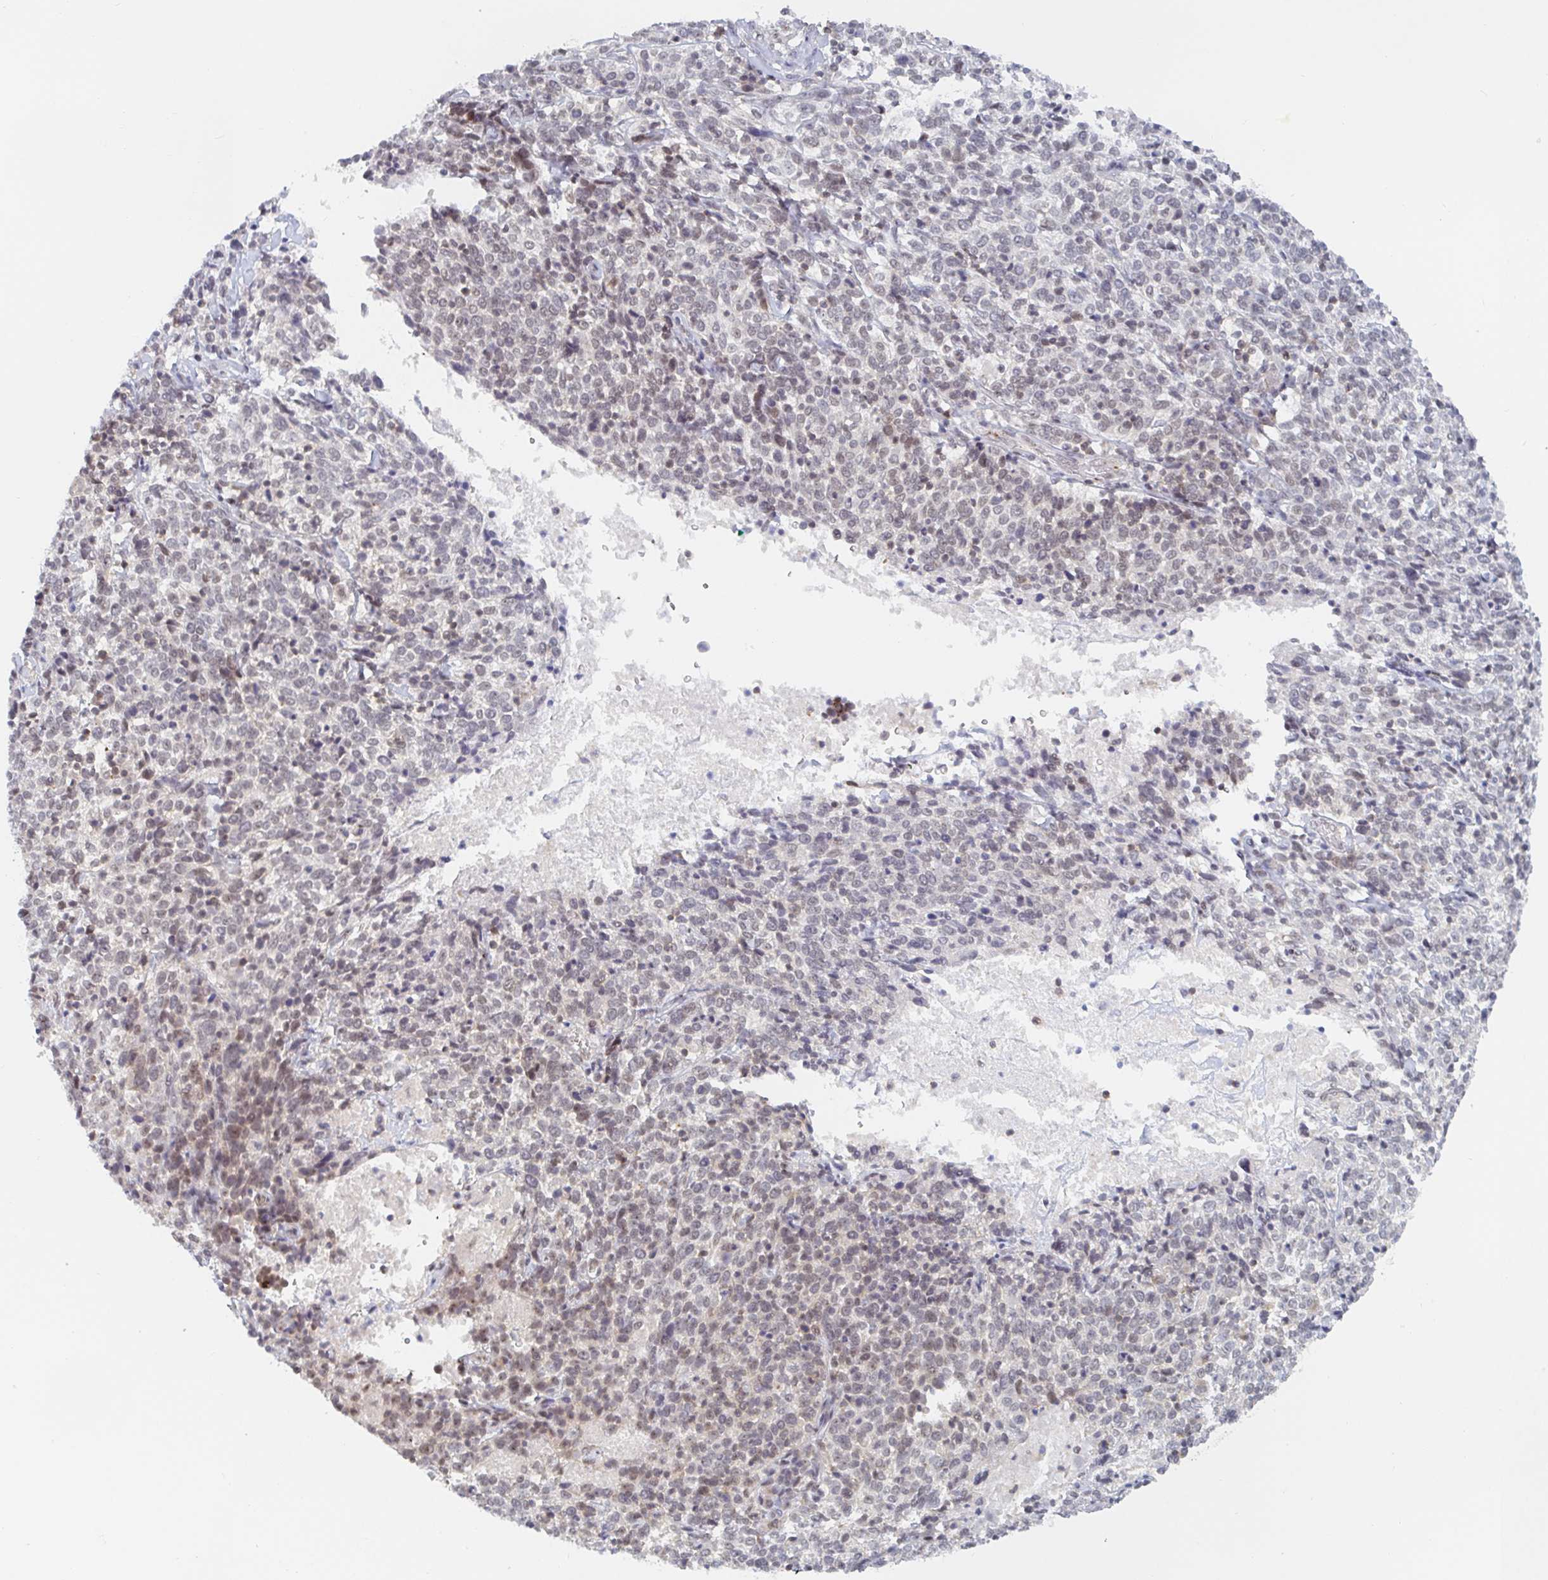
{"staining": {"intensity": "weak", "quantity": "<25%", "location": "nuclear"}, "tissue": "cervical cancer", "cell_type": "Tumor cells", "image_type": "cancer", "snomed": [{"axis": "morphology", "description": "Squamous cell carcinoma, NOS"}, {"axis": "topography", "description": "Cervix"}], "caption": "Tumor cells are negative for protein expression in human cervical squamous cell carcinoma. The staining is performed using DAB brown chromogen with nuclei counter-stained in using hematoxylin.", "gene": "CHD2", "patient": {"sex": "female", "age": 46}}